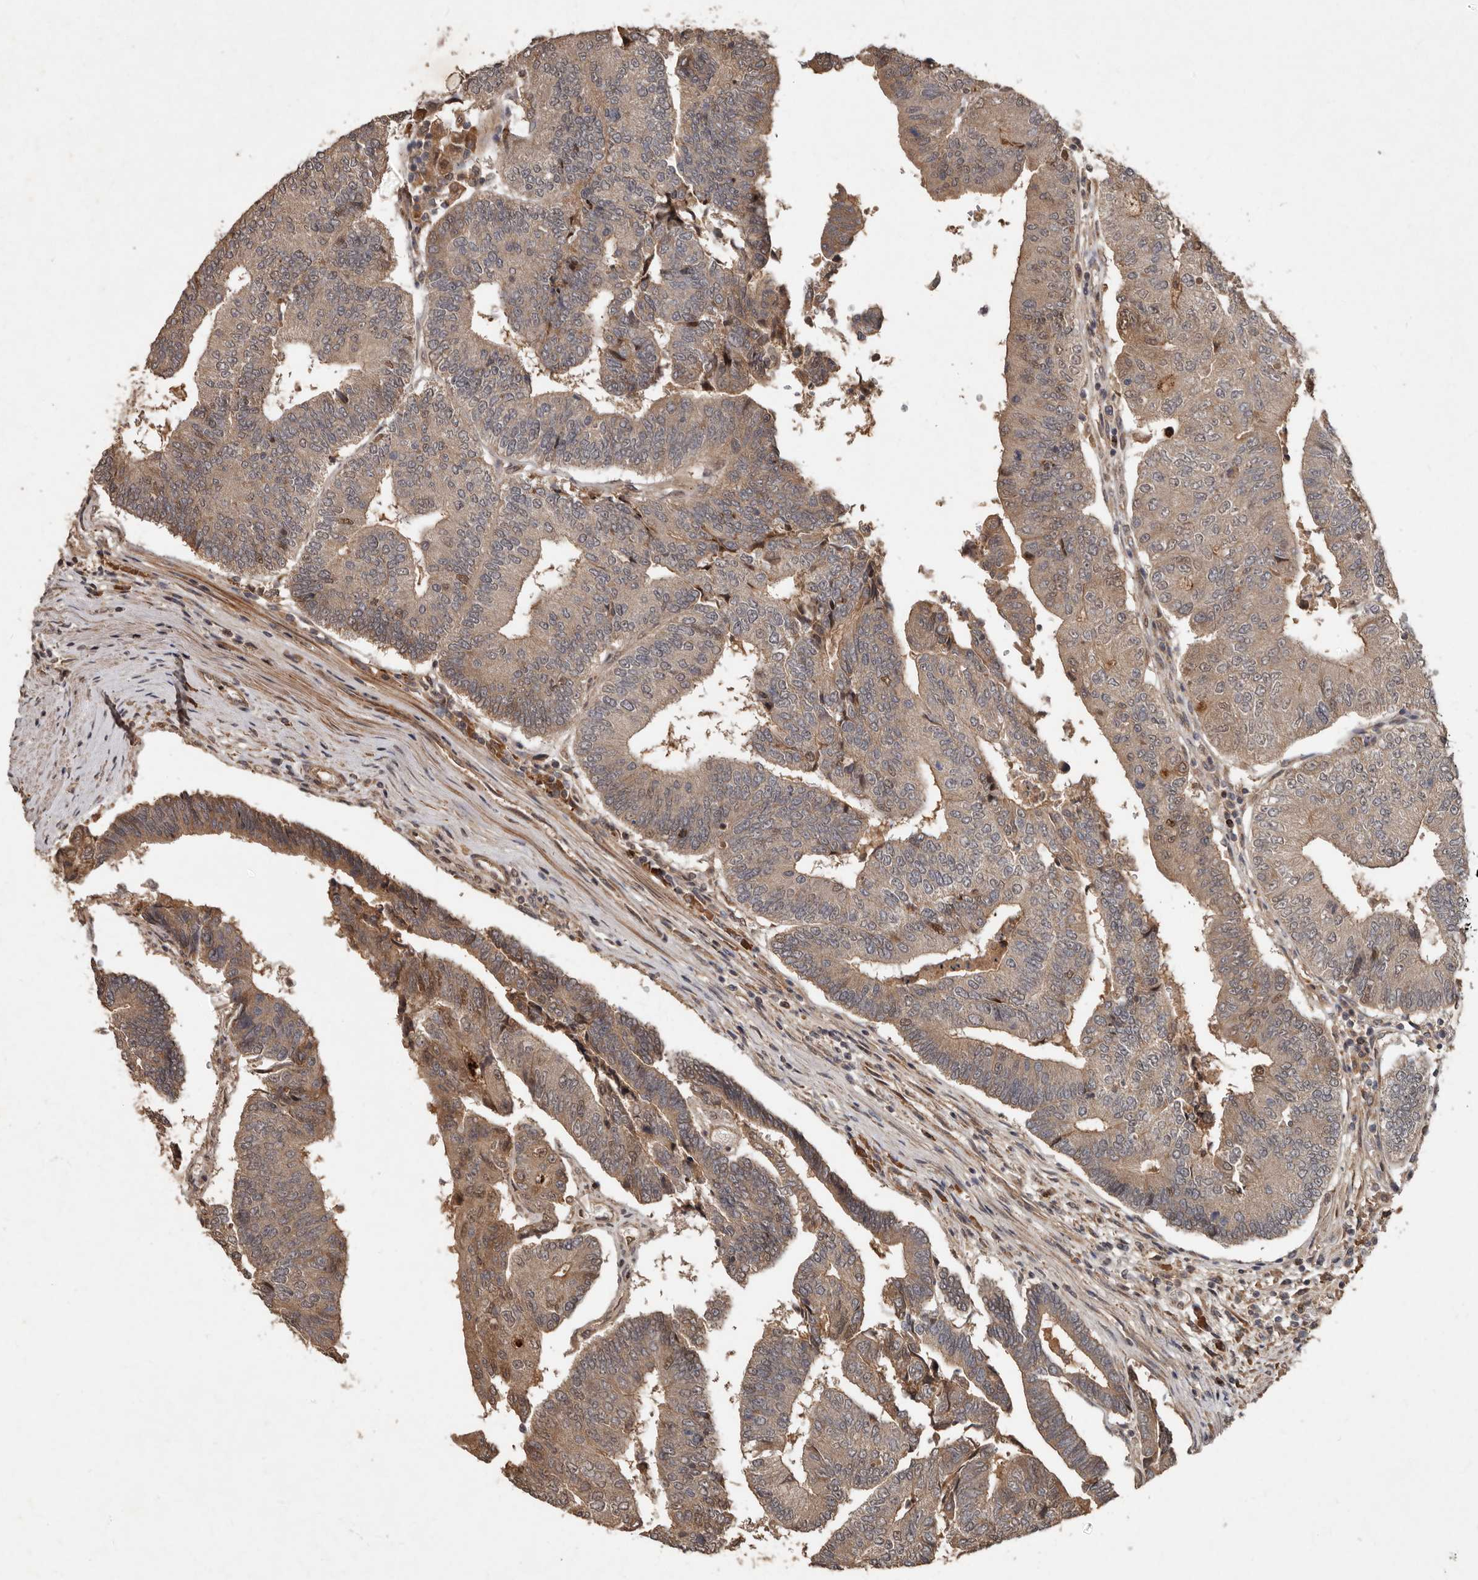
{"staining": {"intensity": "moderate", "quantity": ">75%", "location": "cytoplasmic/membranous"}, "tissue": "colorectal cancer", "cell_type": "Tumor cells", "image_type": "cancer", "snomed": [{"axis": "morphology", "description": "Adenocarcinoma, NOS"}, {"axis": "topography", "description": "Colon"}], "caption": "IHC (DAB) staining of human colorectal adenocarcinoma exhibits moderate cytoplasmic/membranous protein expression in about >75% of tumor cells.", "gene": "KIF26B", "patient": {"sex": "female", "age": 67}}